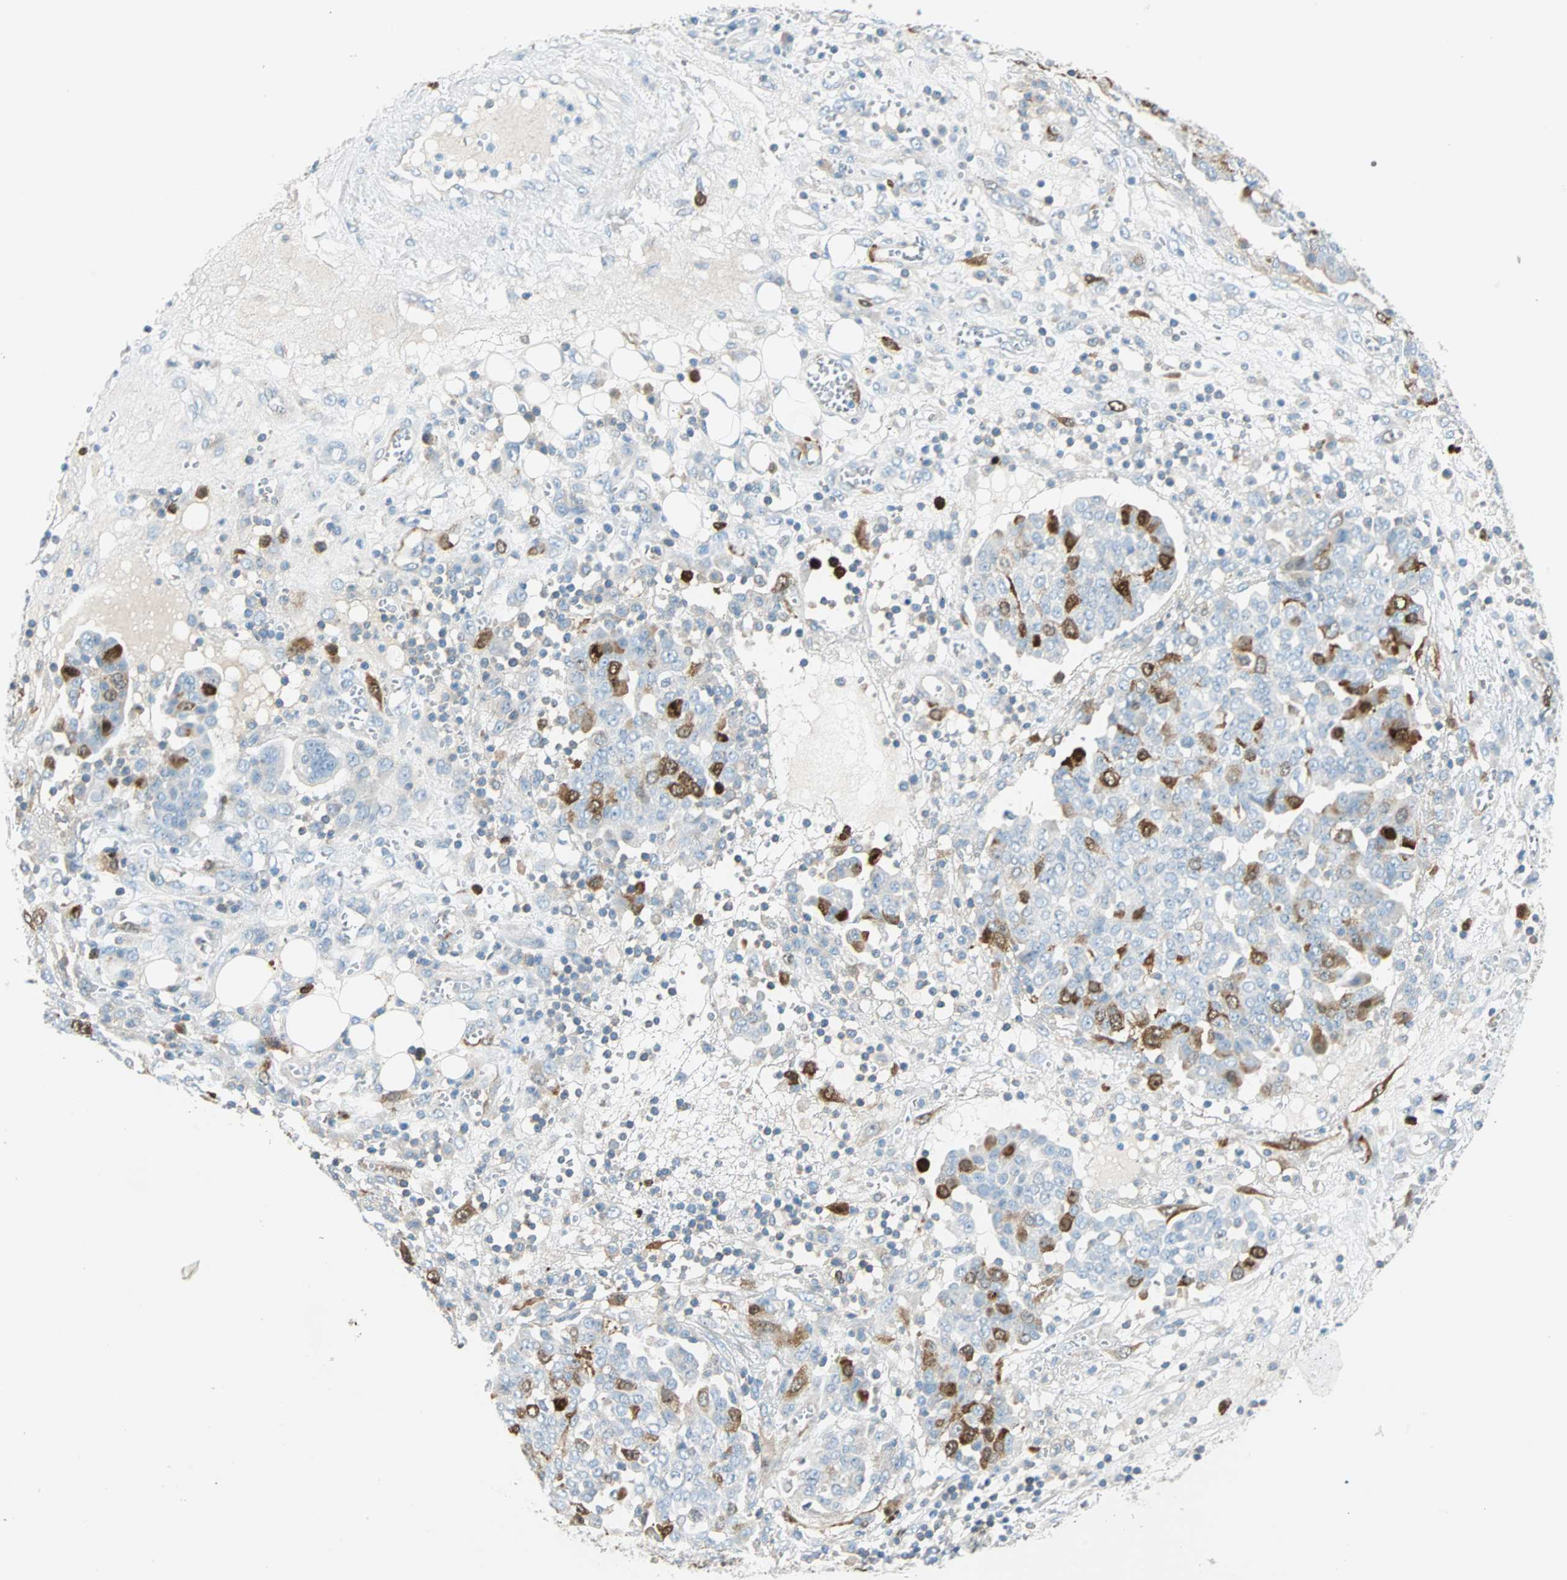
{"staining": {"intensity": "moderate", "quantity": "<25%", "location": "cytoplasmic/membranous,nuclear"}, "tissue": "ovarian cancer", "cell_type": "Tumor cells", "image_type": "cancer", "snomed": [{"axis": "morphology", "description": "Cystadenocarcinoma, serous, NOS"}, {"axis": "topography", "description": "Soft tissue"}, {"axis": "topography", "description": "Ovary"}], "caption": "A histopathology image of serous cystadenocarcinoma (ovarian) stained for a protein demonstrates moderate cytoplasmic/membranous and nuclear brown staining in tumor cells. (DAB (3,3'-diaminobenzidine) IHC with brightfield microscopy, high magnification).", "gene": "PTTG1", "patient": {"sex": "female", "age": 57}}